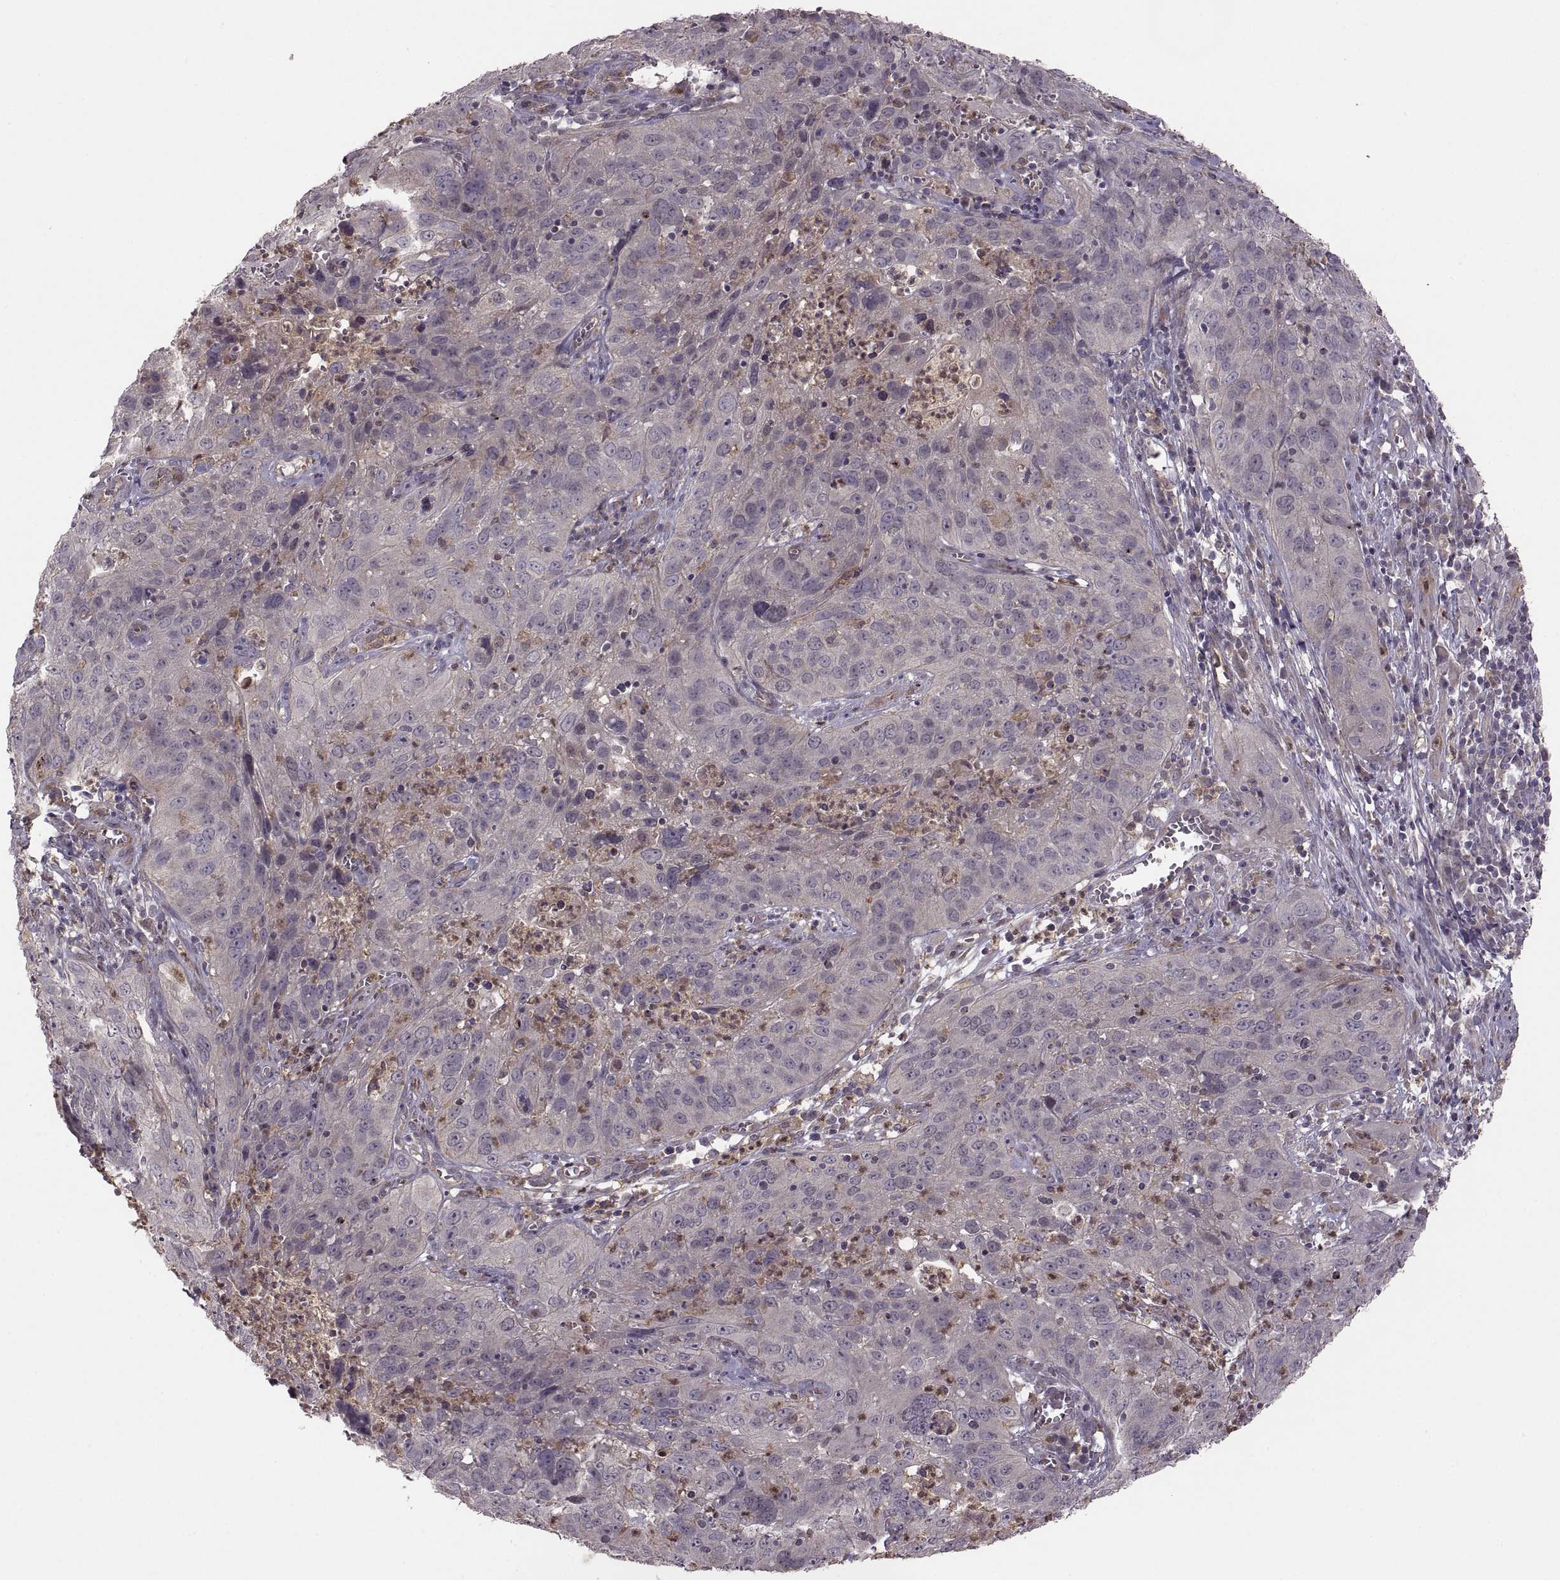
{"staining": {"intensity": "negative", "quantity": "none", "location": "none"}, "tissue": "cervical cancer", "cell_type": "Tumor cells", "image_type": "cancer", "snomed": [{"axis": "morphology", "description": "Squamous cell carcinoma, NOS"}, {"axis": "topography", "description": "Cervix"}], "caption": "Tumor cells show no significant protein positivity in squamous cell carcinoma (cervical).", "gene": "PIERCE1", "patient": {"sex": "female", "age": 32}}